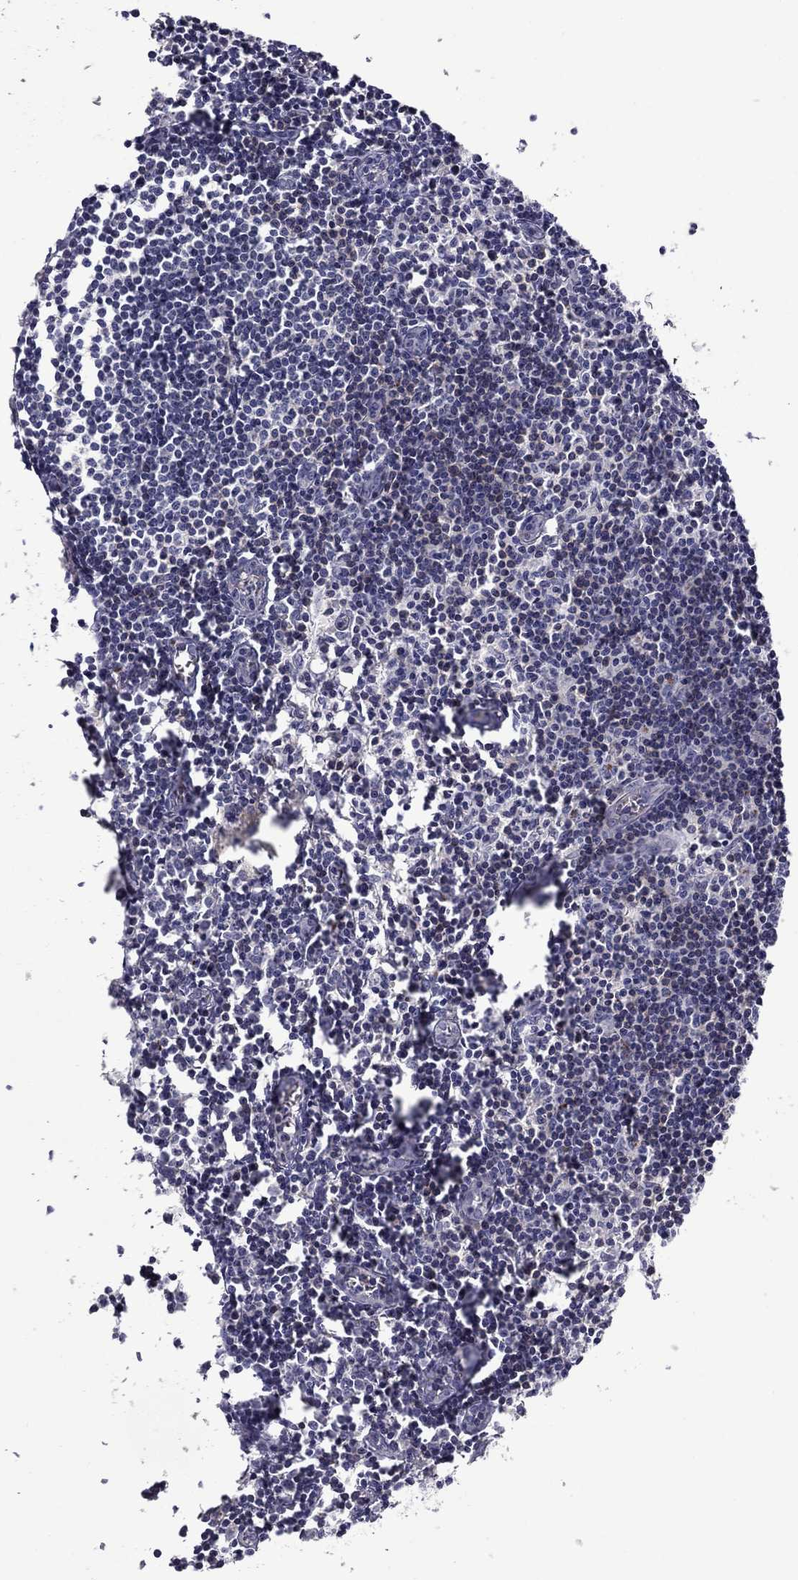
{"staining": {"intensity": "moderate", "quantity": "<25%", "location": "cytoplasmic/membranous"}, "tissue": "lymph node", "cell_type": "Non-germinal center cells", "image_type": "normal", "snomed": [{"axis": "morphology", "description": "Normal tissue, NOS"}, {"axis": "topography", "description": "Lymph node"}], "caption": "Non-germinal center cells display low levels of moderate cytoplasmic/membranous staining in about <25% of cells in benign human lymph node.", "gene": "LMO7", "patient": {"sex": "male", "age": 59}}